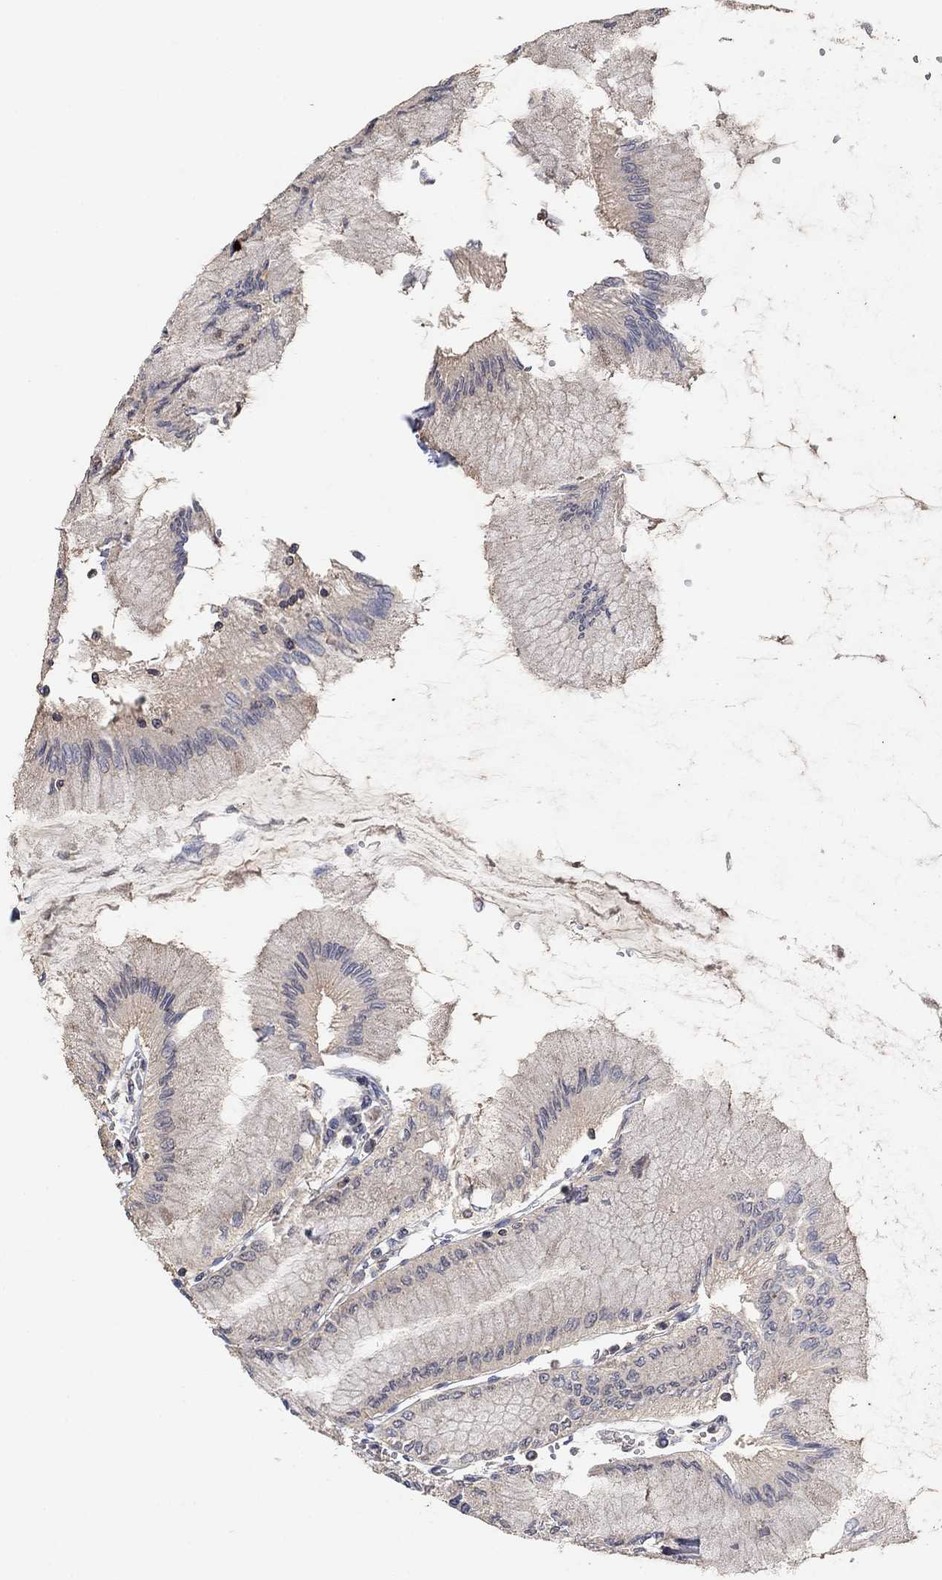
{"staining": {"intensity": "weak", "quantity": "<25%", "location": "cytoplasmic/membranous"}, "tissue": "stomach", "cell_type": "Glandular cells", "image_type": "normal", "snomed": [{"axis": "morphology", "description": "Normal tissue, NOS"}, {"axis": "topography", "description": "Skeletal muscle"}, {"axis": "topography", "description": "Stomach"}], "caption": "A high-resolution photomicrograph shows immunohistochemistry staining of normal stomach, which shows no significant staining in glandular cells. (IHC, brightfield microscopy, high magnification).", "gene": "CCDC43", "patient": {"sex": "female", "age": 57}}